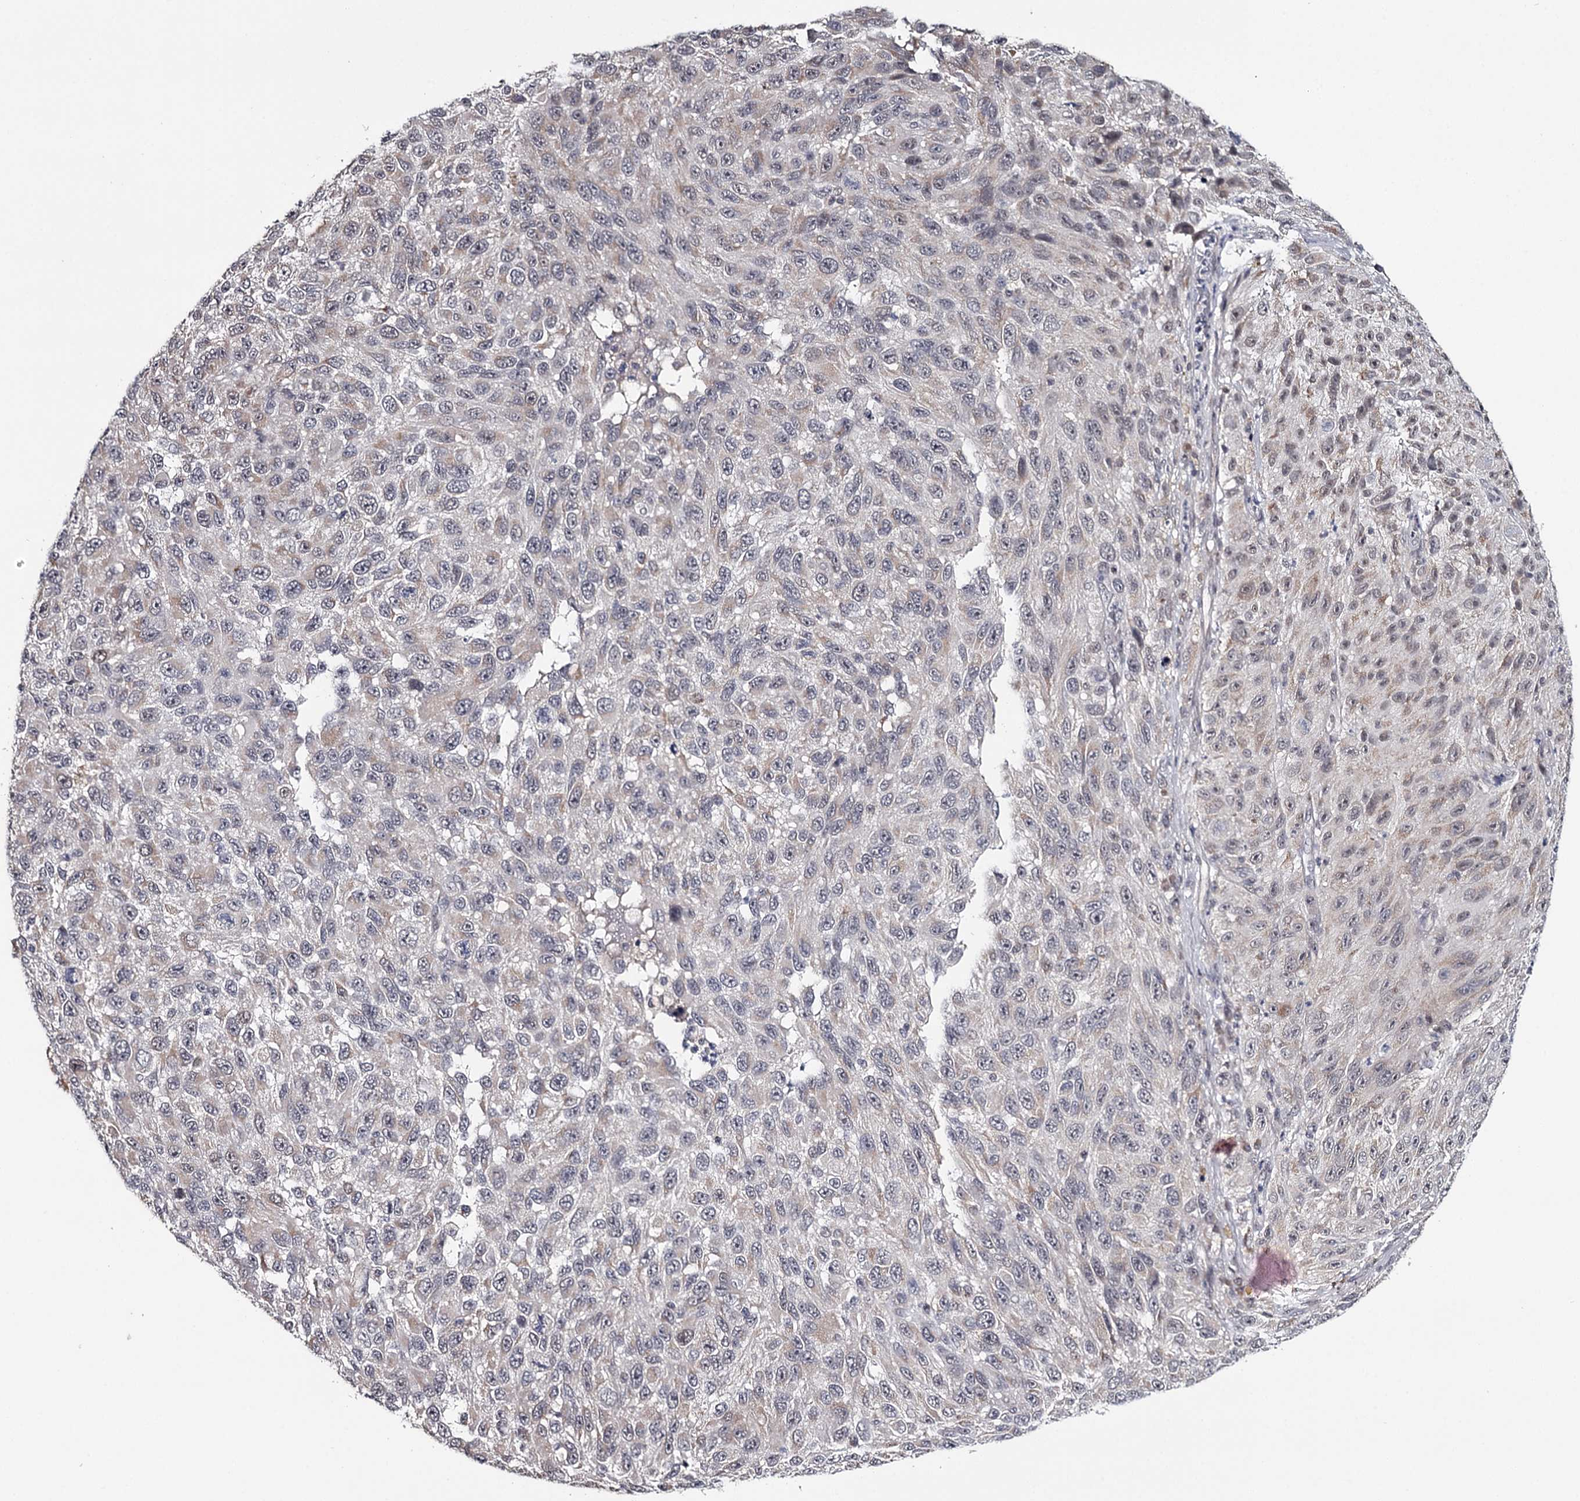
{"staining": {"intensity": "weak", "quantity": "<25%", "location": "cytoplasmic/membranous,nuclear"}, "tissue": "melanoma", "cell_type": "Tumor cells", "image_type": "cancer", "snomed": [{"axis": "morphology", "description": "Malignant melanoma, NOS"}, {"axis": "topography", "description": "Skin"}], "caption": "This is a histopathology image of immunohistochemistry (IHC) staining of melanoma, which shows no staining in tumor cells.", "gene": "GTSF1", "patient": {"sex": "female", "age": 96}}